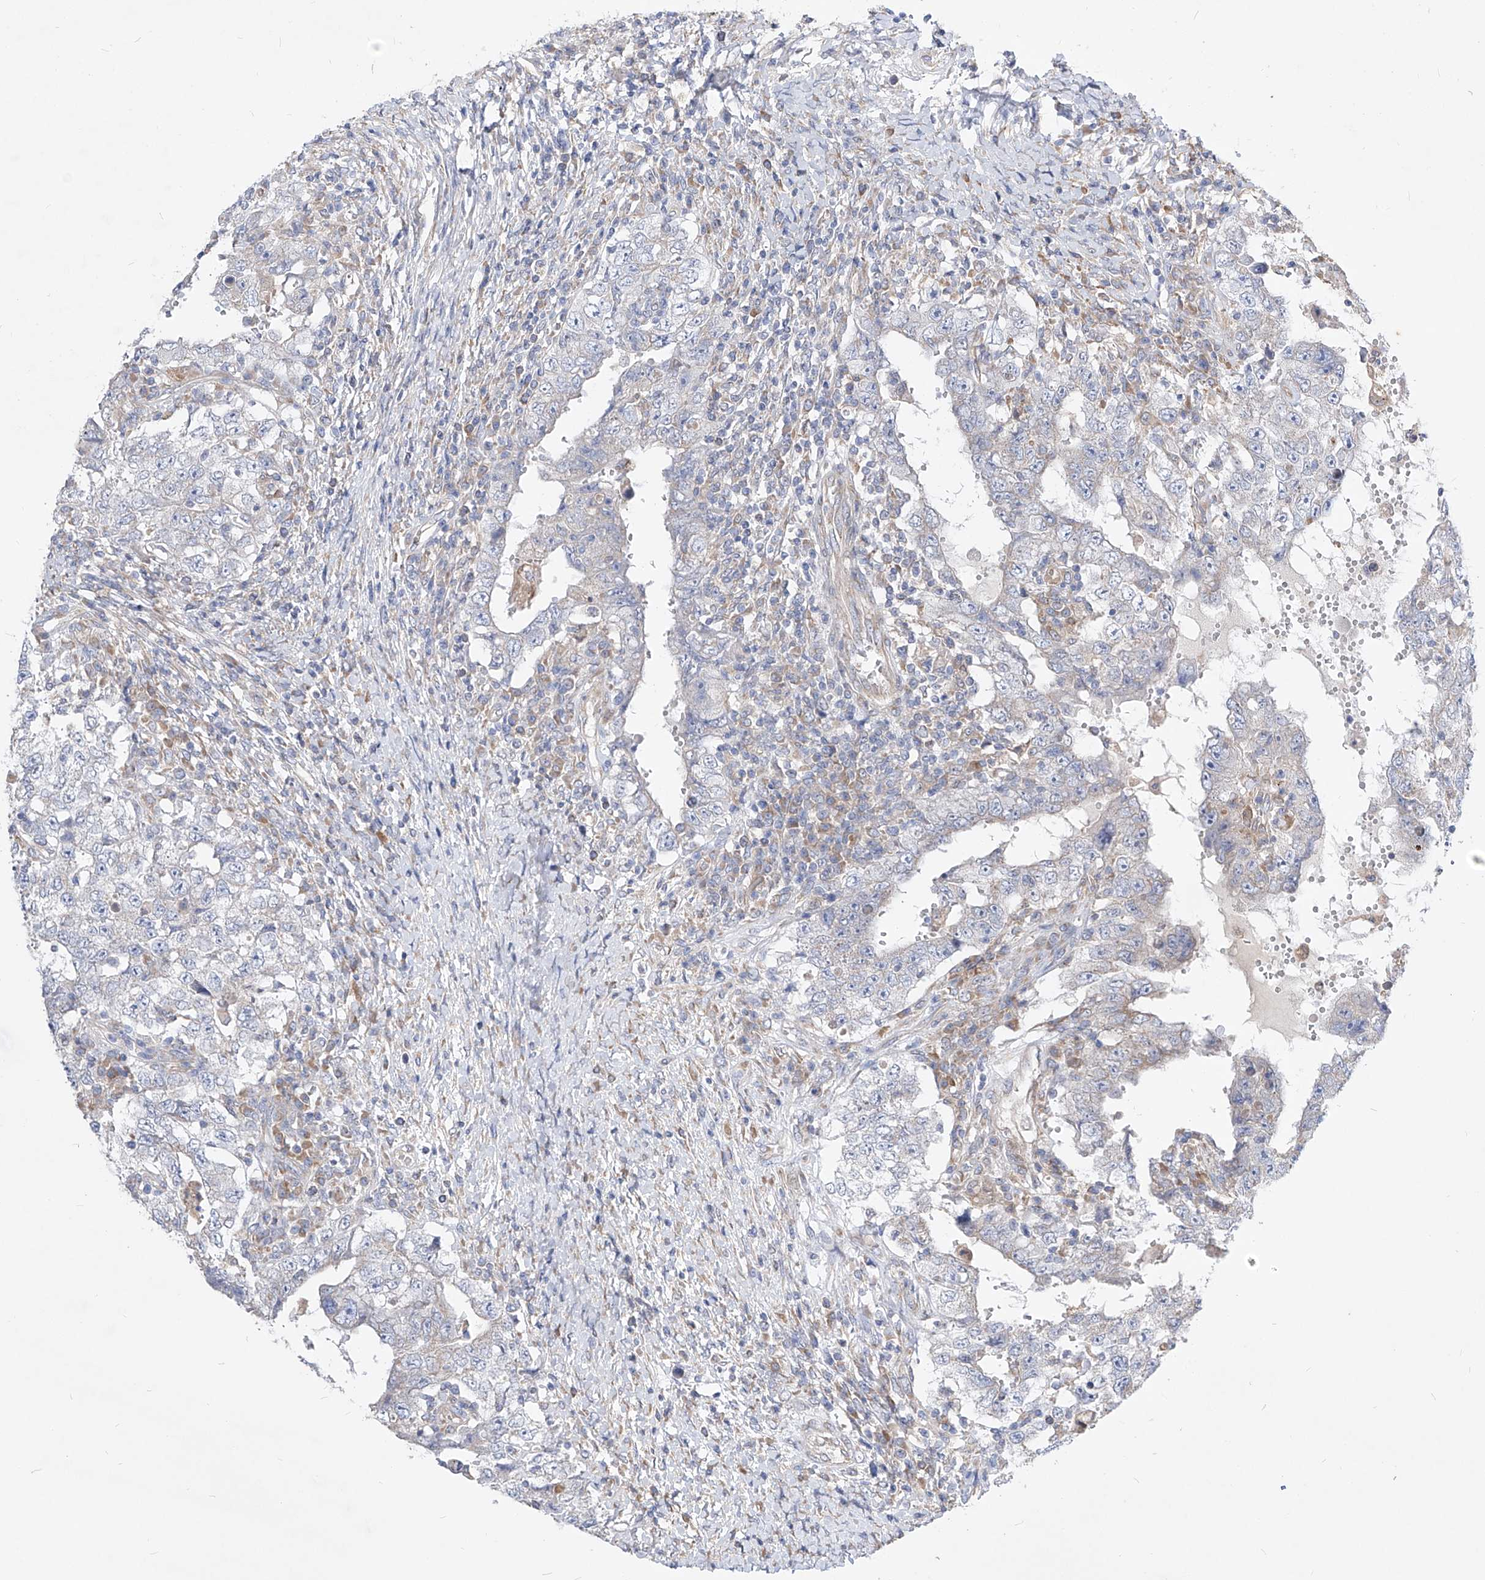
{"staining": {"intensity": "negative", "quantity": "none", "location": "none"}, "tissue": "testis cancer", "cell_type": "Tumor cells", "image_type": "cancer", "snomed": [{"axis": "morphology", "description": "Carcinoma, Embryonal, NOS"}, {"axis": "topography", "description": "Testis"}], "caption": "DAB immunohistochemical staining of testis cancer demonstrates no significant expression in tumor cells.", "gene": "UFL1", "patient": {"sex": "male", "age": 26}}